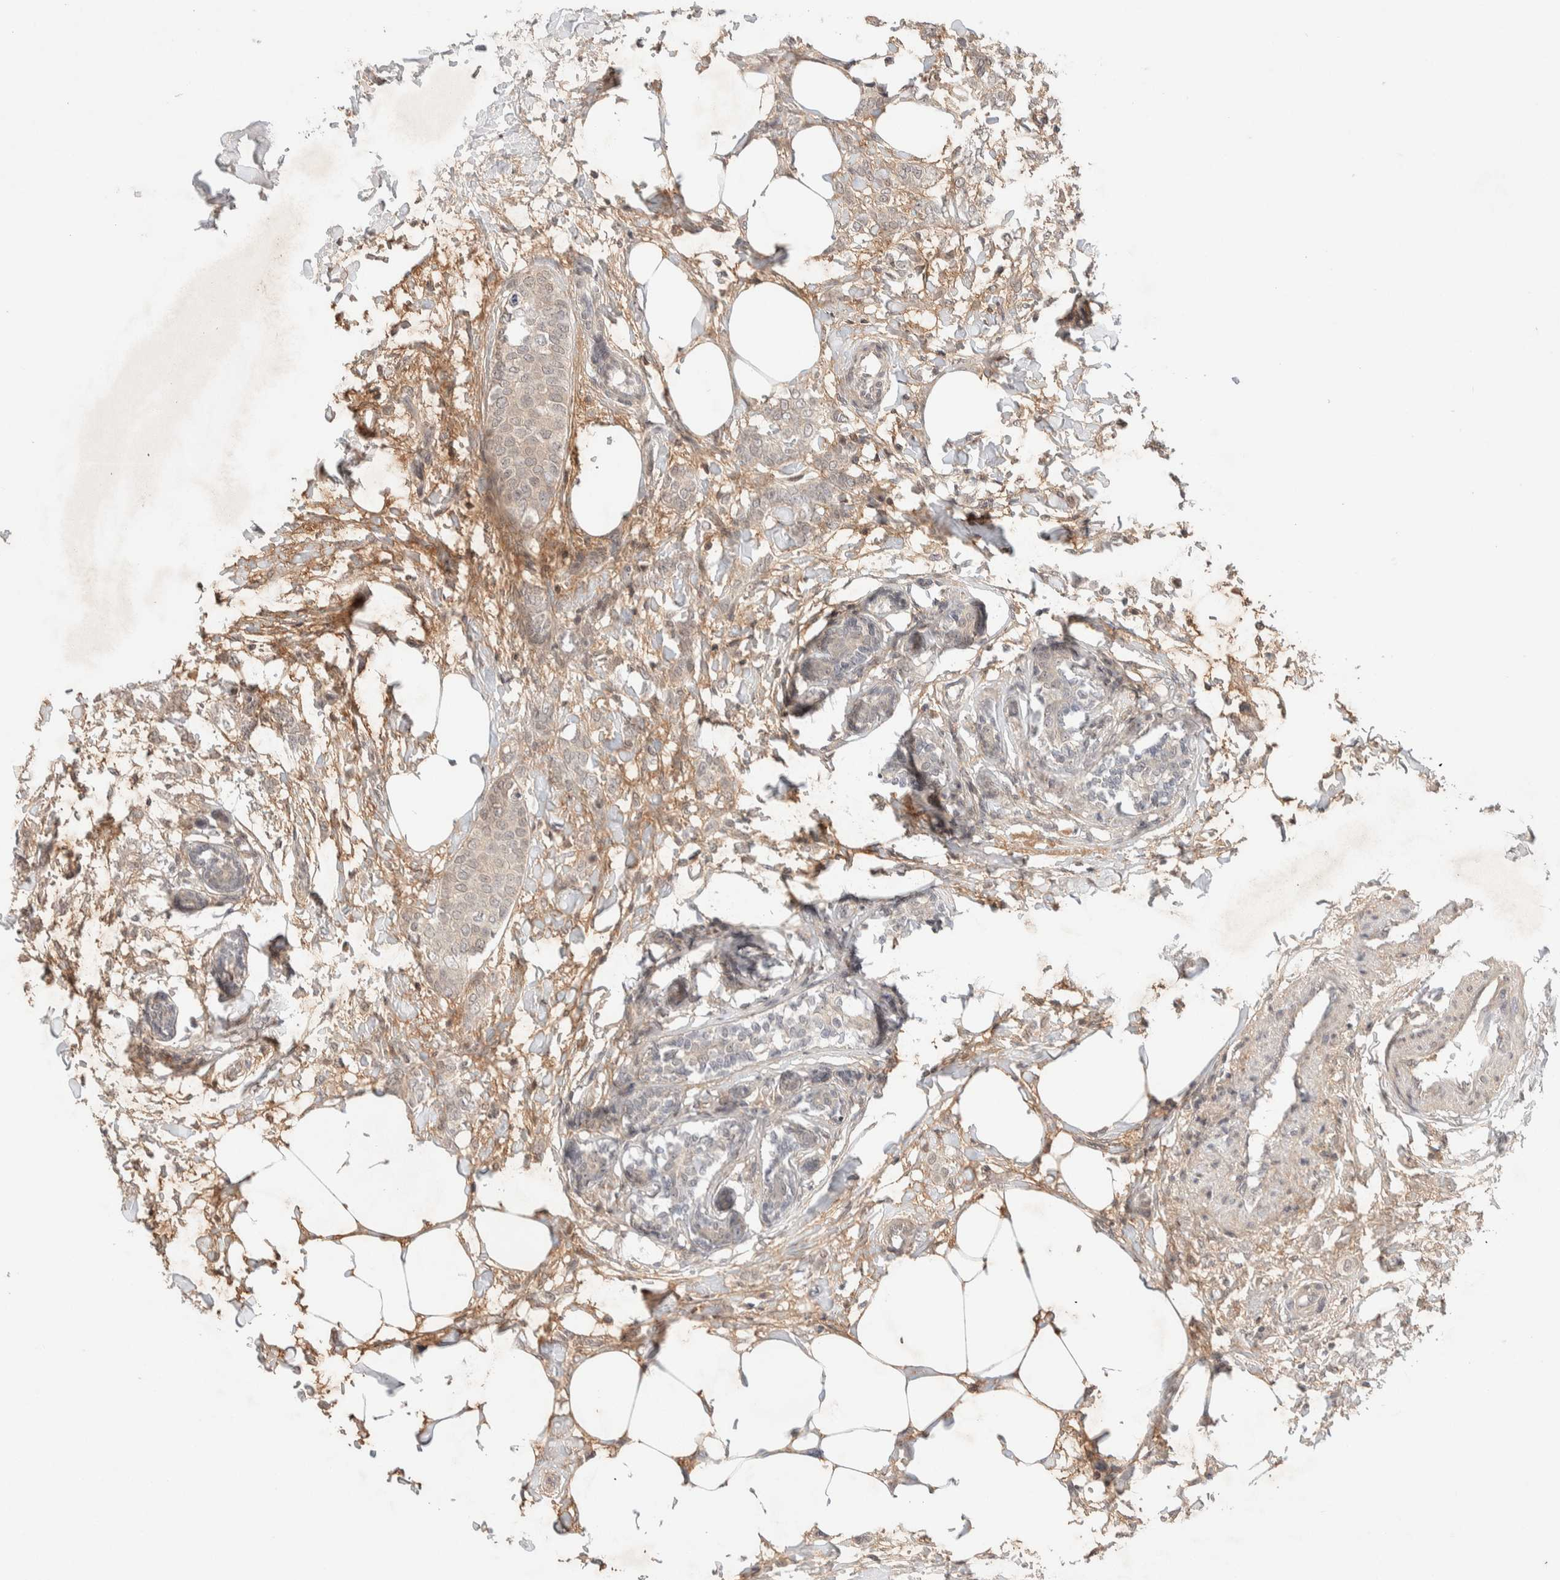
{"staining": {"intensity": "negative", "quantity": "none", "location": "none"}, "tissue": "breast cancer", "cell_type": "Tumor cells", "image_type": "cancer", "snomed": [{"axis": "morphology", "description": "Lobular carcinoma, in situ"}, {"axis": "morphology", "description": "Lobular carcinoma"}, {"axis": "topography", "description": "Breast"}], "caption": "An immunohistochemistry (IHC) micrograph of breast cancer is shown. There is no staining in tumor cells of breast cancer.", "gene": "THRA", "patient": {"sex": "female", "age": 41}}